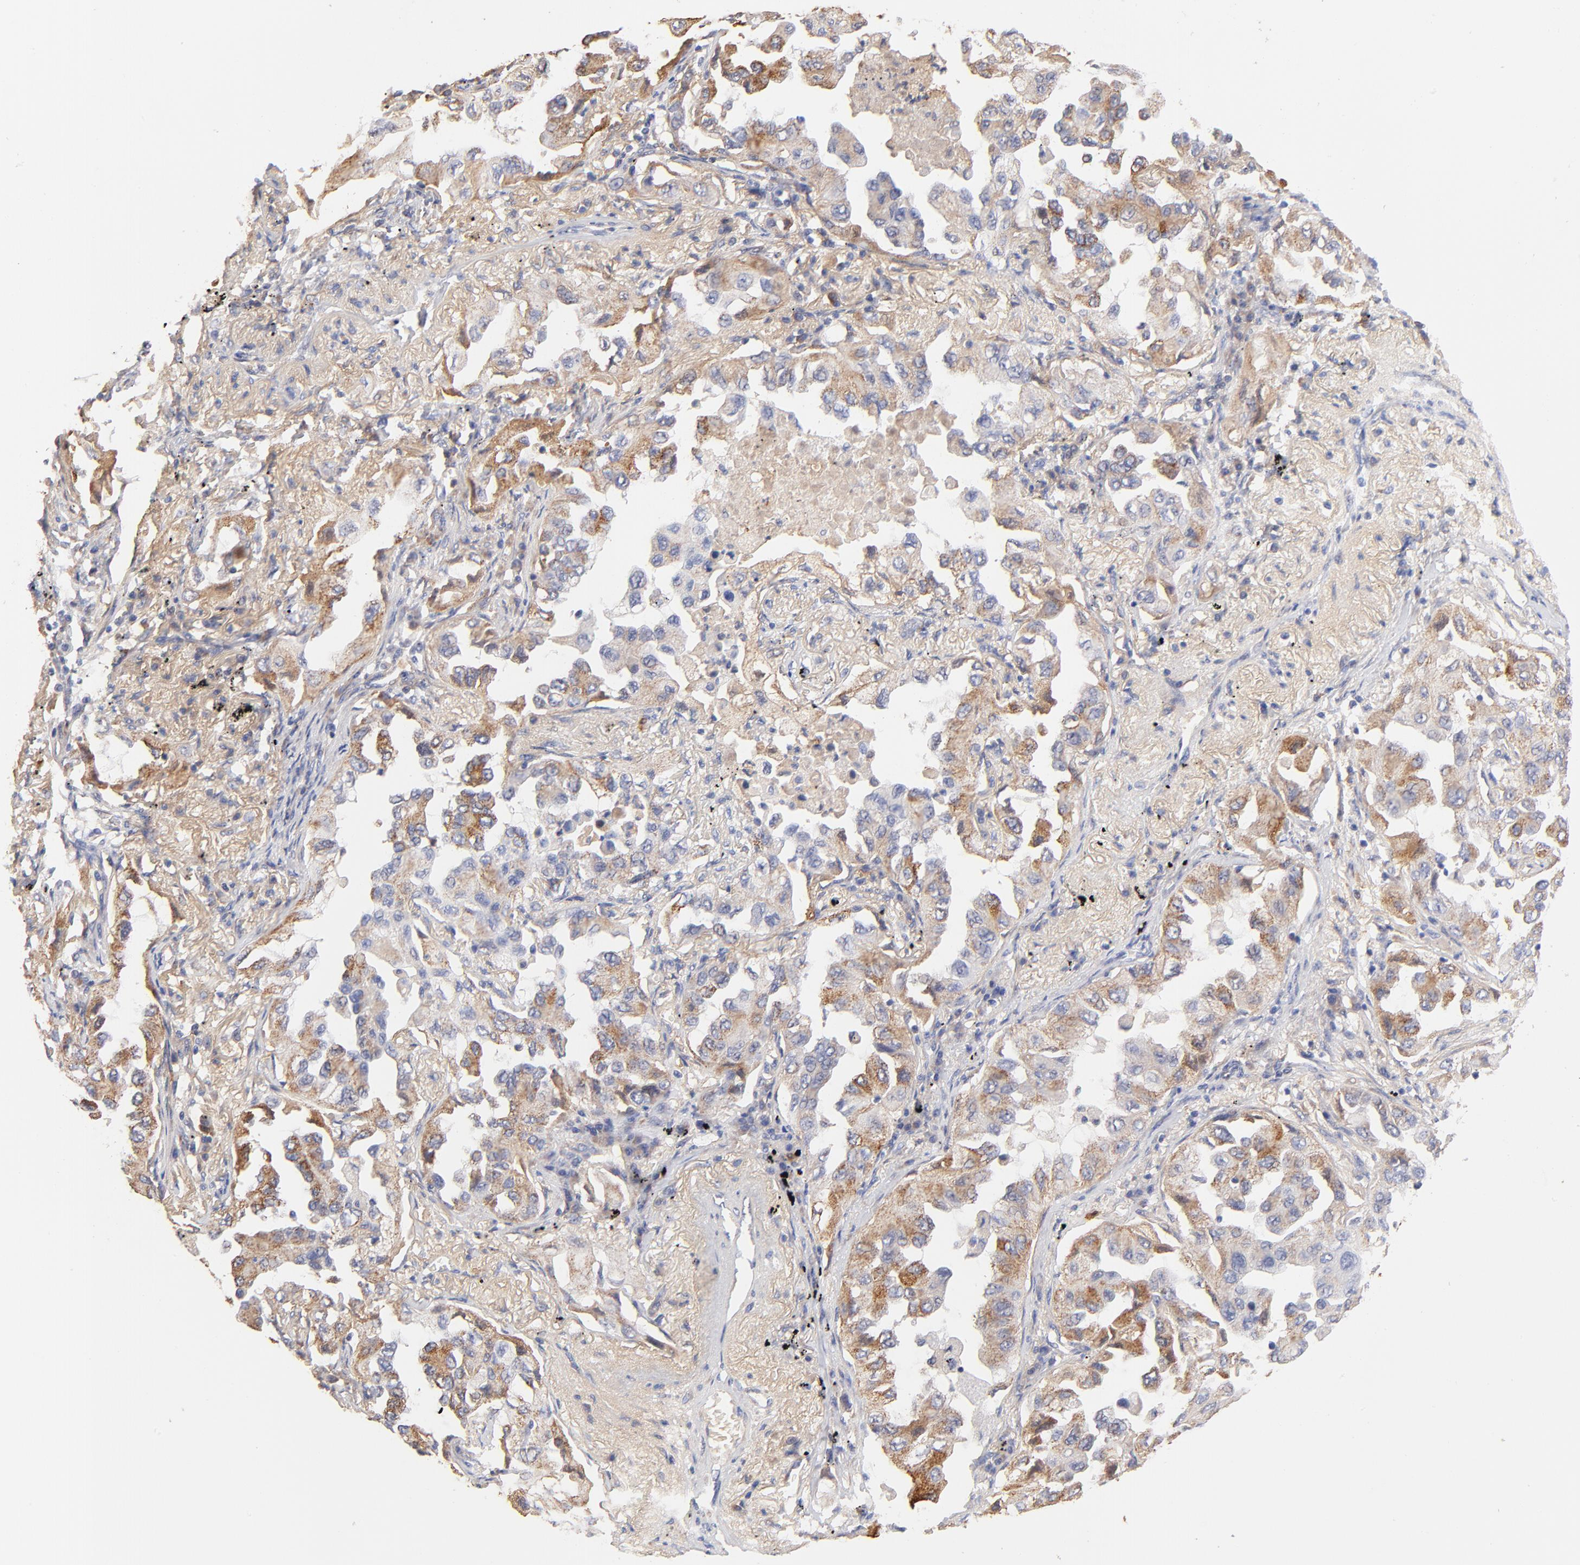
{"staining": {"intensity": "moderate", "quantity": "25%-75%", "location": "cytoplasmic/membranous"}, "tissue": "lung cancer", "cell_type": "Tumor cells", "image_type": "cancer", "snomed": [{"axis": "morphology", "description": "Adenocarcinoma, NOS"}, {"axis": "topography", "description": "Lung"}], "caption": "Moderate cytoplasmic/membranous positivity is appreciated in approximately 25%-75% of tumor cells in lung cancer.", "gene": "PTK7", "patient": {"sex": "female", "age": 65}}